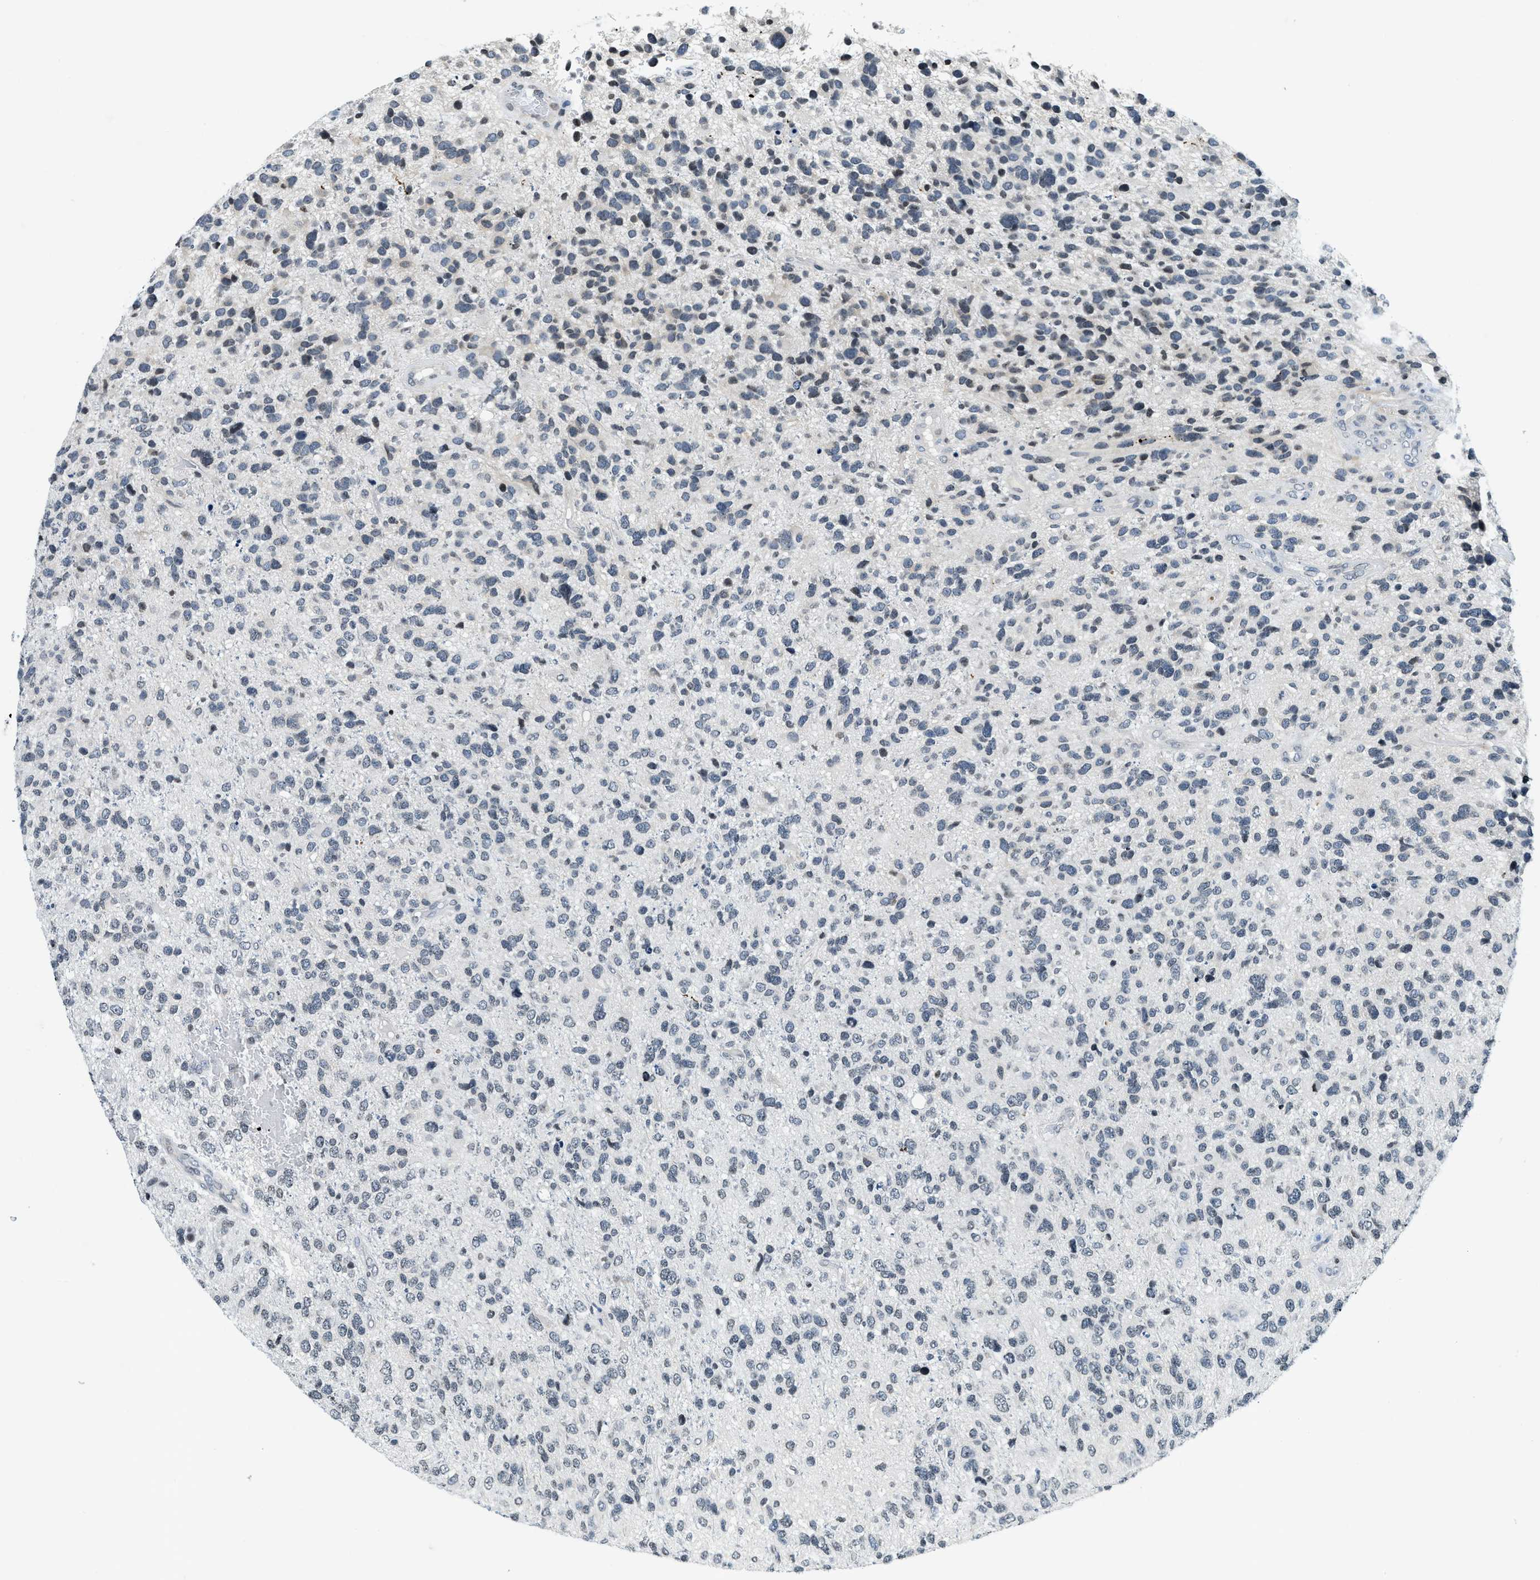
{"staining": {"intensity": "negative", "quantity": "none", "location": "none"}, "tissue": "glioma", "cell_type": "Tumor cells", "image_type": "cancer", "snomed": [{"axis": "morphology", "description": "Glioma, malignant, High grade"}, {"axis": "topography", "description": "Brain"}], "caption": "Immunohistochemistry of glioma exhibits no staining in tumor cells.", "gene": "UVRAG", "patient": {"sex": "female", "age": 58}}